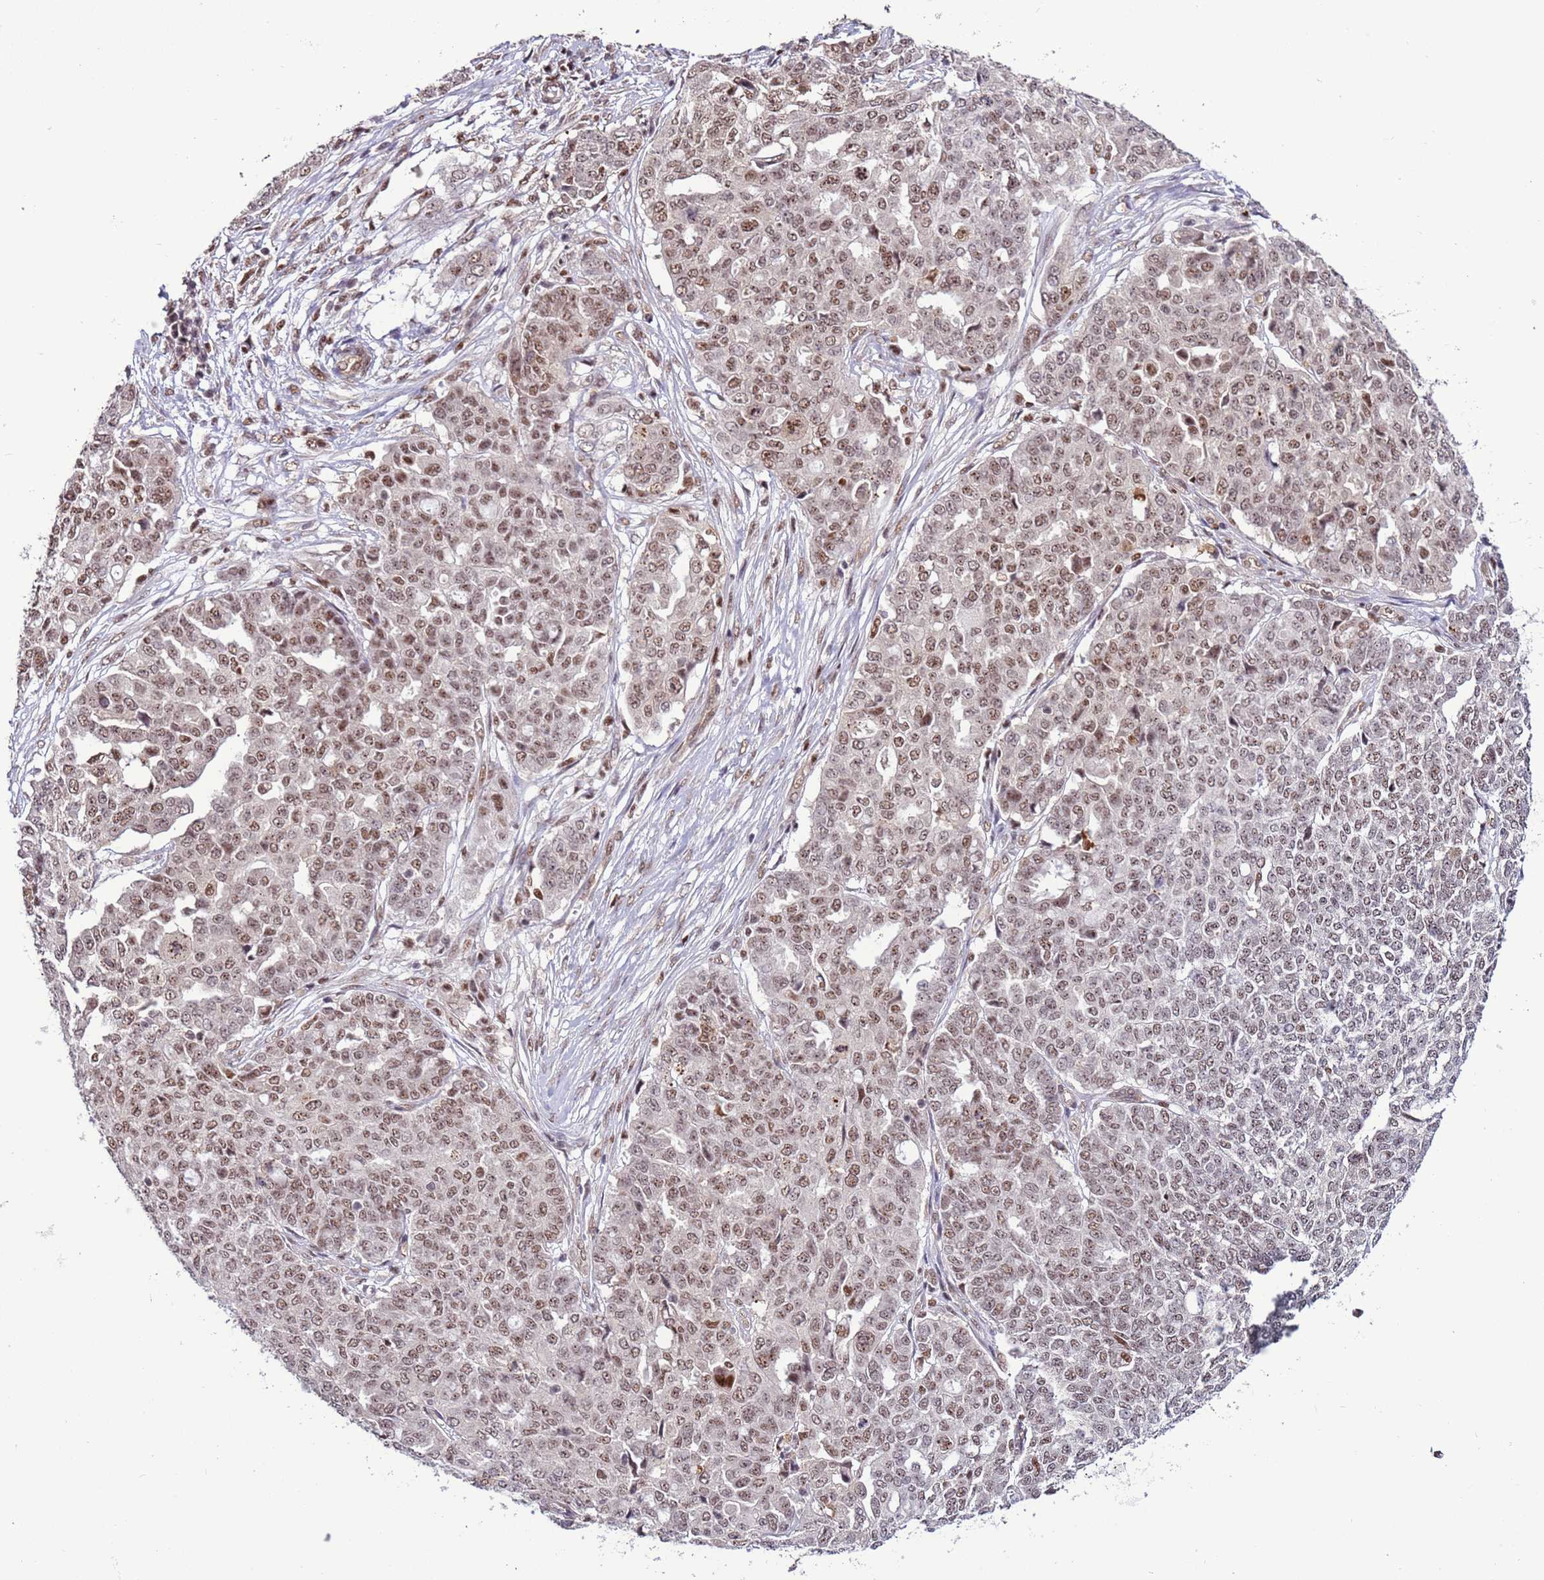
{"staining": {"intensity": "moderate", "quantity": ">75%", "location": "nuclear"}, "tissue": "ovarian cancer", "cell_type": "Tumor cells", "image_type": "cancer", "snomed": [{"axis": "morphology", "description": "Cystadenocarcinoma, serous, NOS"}, {"axis": "topography", "description": "Soft tissue"}, {"axis": "topography", "description": "Ovary"}], "caption": "IHC histopathology image of human ovarian cancer (serous cystadenocarcinoma) stained for a protein (brown), which demonstrates medium levels of moderate nuclear expression in about >75% of tumor cells.", "gene": "PRPF6", "patient": {"sex": "female", "age": 57}}